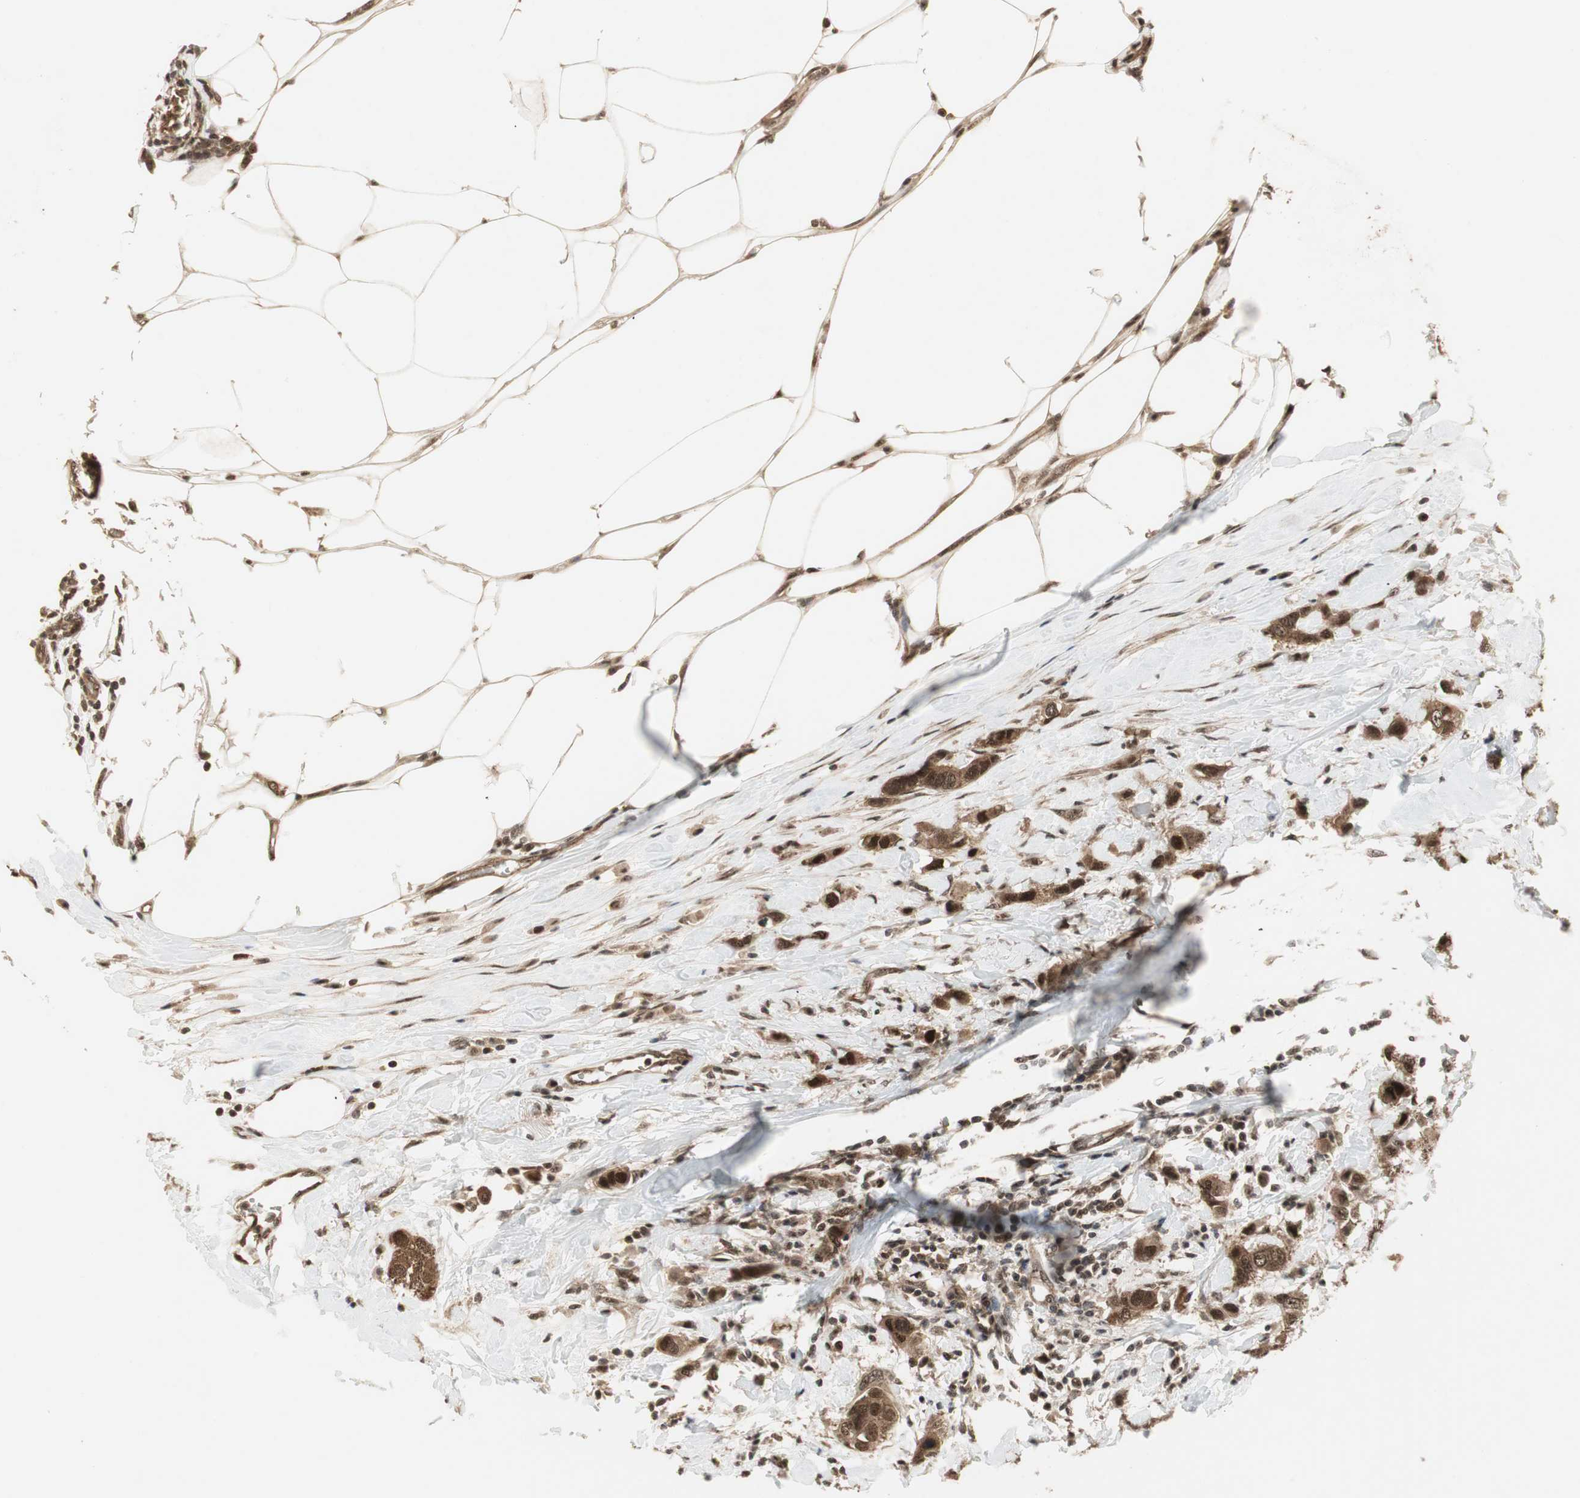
{"staining": {"intensity": "strong", "quantity": ">75%", "location": "cytoplasmic/membranous,nuclear"}, "tissue": "breast cancer", "cell_type": "Tumor cells", "image_type": "cancer", "snomed": [{"axis": "morphology", "description": "Duct carcinoma"}, {"axis": "topography", "description": "Breast"}], "caption": "The histopathology image reveals a brown stain indicating the presence of a protein in the cytoplasmic/membranous and nuclear of tumor cells in breast infiltrating ductal carcinoma.", "gene": "CSNK2B", "patient": {"sex": "female", "age": 50}}